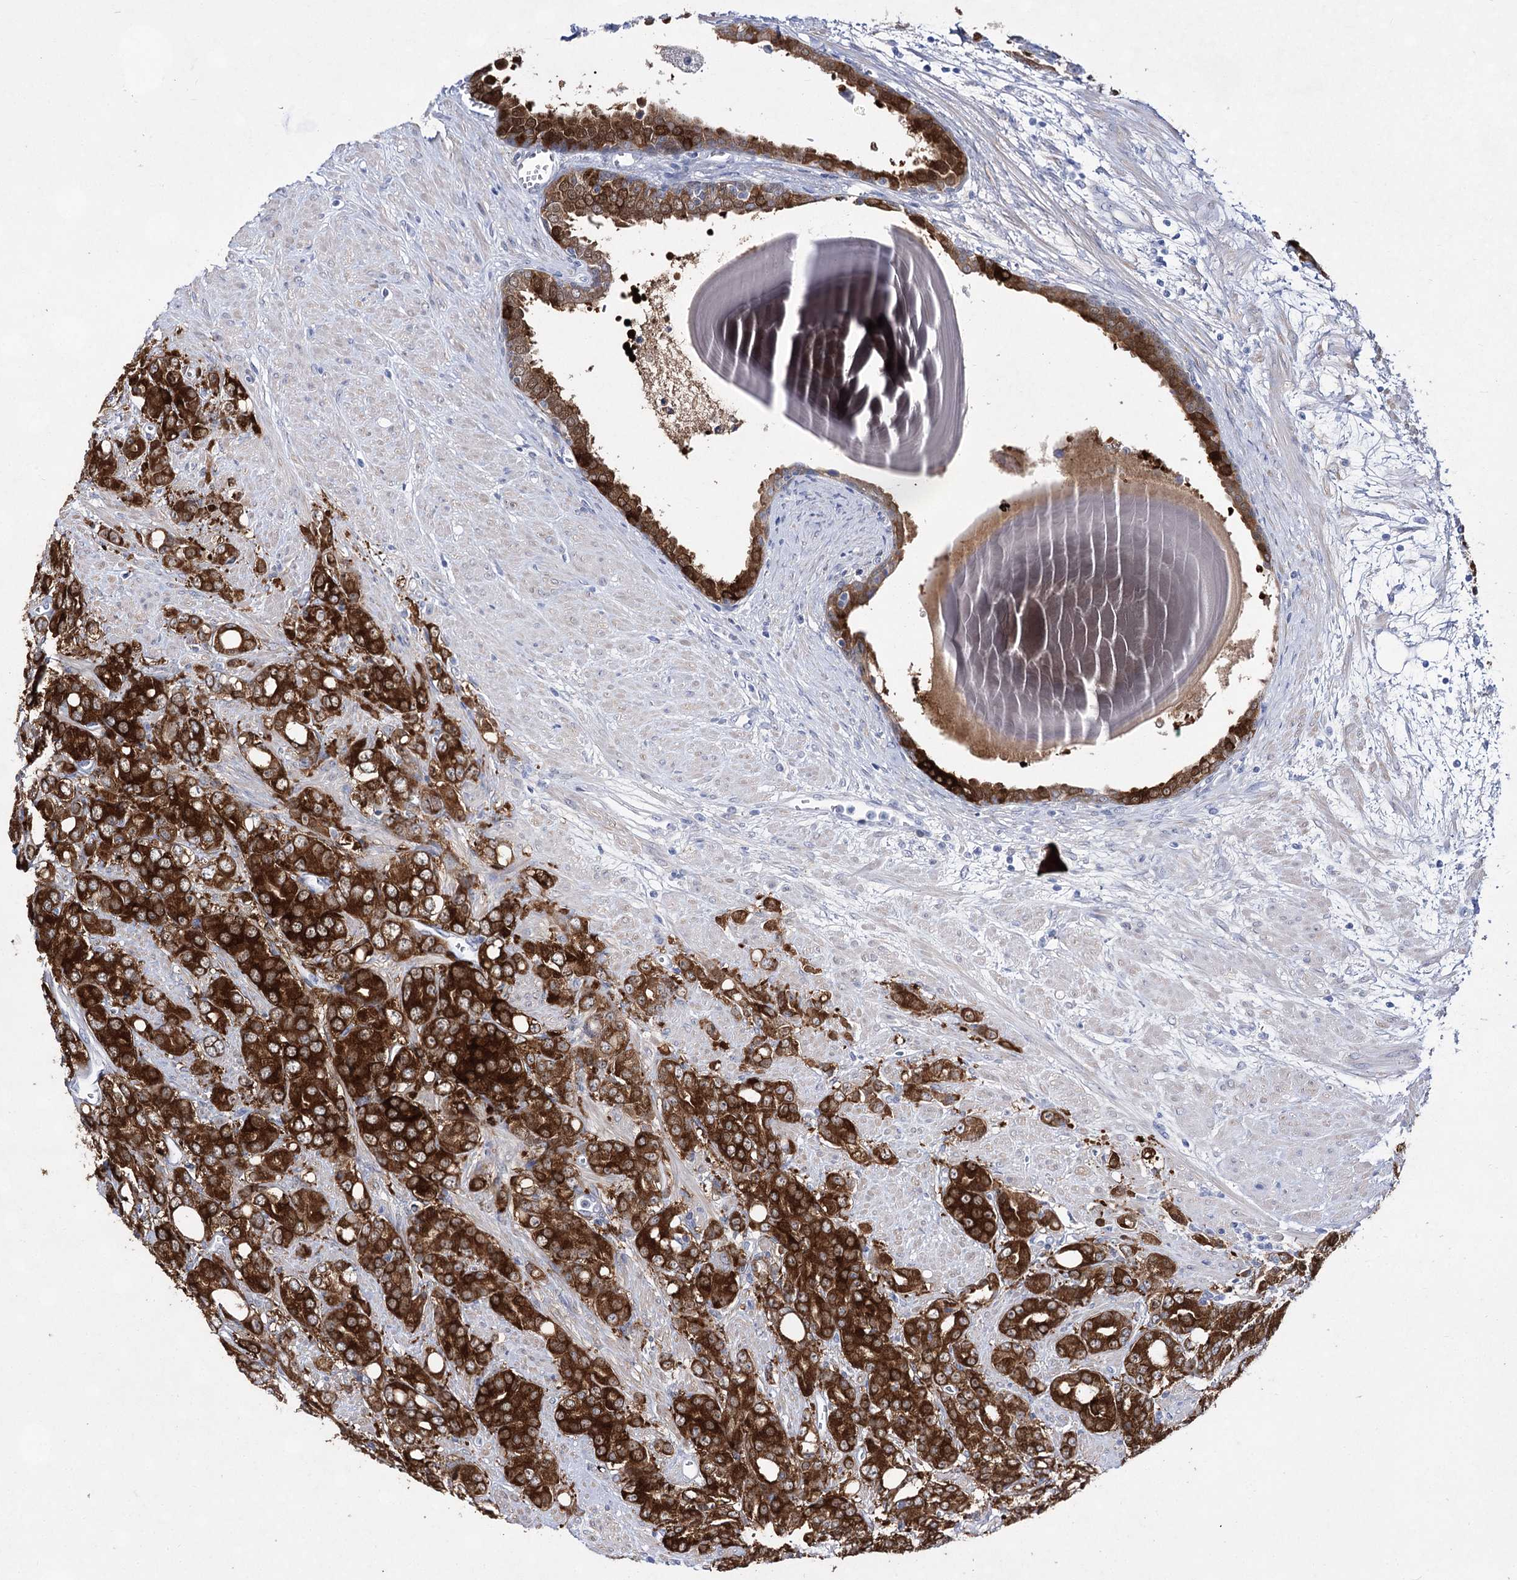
{"staining": {"intensity": "strong", "quantity": ">75%", "location": "cytoplasmic/membranous"}, "tissue": "prostate cancer", "cell_type": "Tumor cells", "image_type": "cancer", "snomed": [{"axis": "morphology", "description": "Adenocarcinoma, High grade"}, {"axis": "topography", "description": "Prostate"}], "caption": "Protein staining of prostate cancer (adenocarcinoma (high-grade)) tissue exhibits strong cytoplasmic/membranous expression in approximately >75% of tumor cells. The protein of interest is stained brown, and the nuclei are stained in blue (DAB IHC with brightfield microscopy, high magnification).", "gene": "UGDH", "patient": {"sex": "male", "age": 62}}